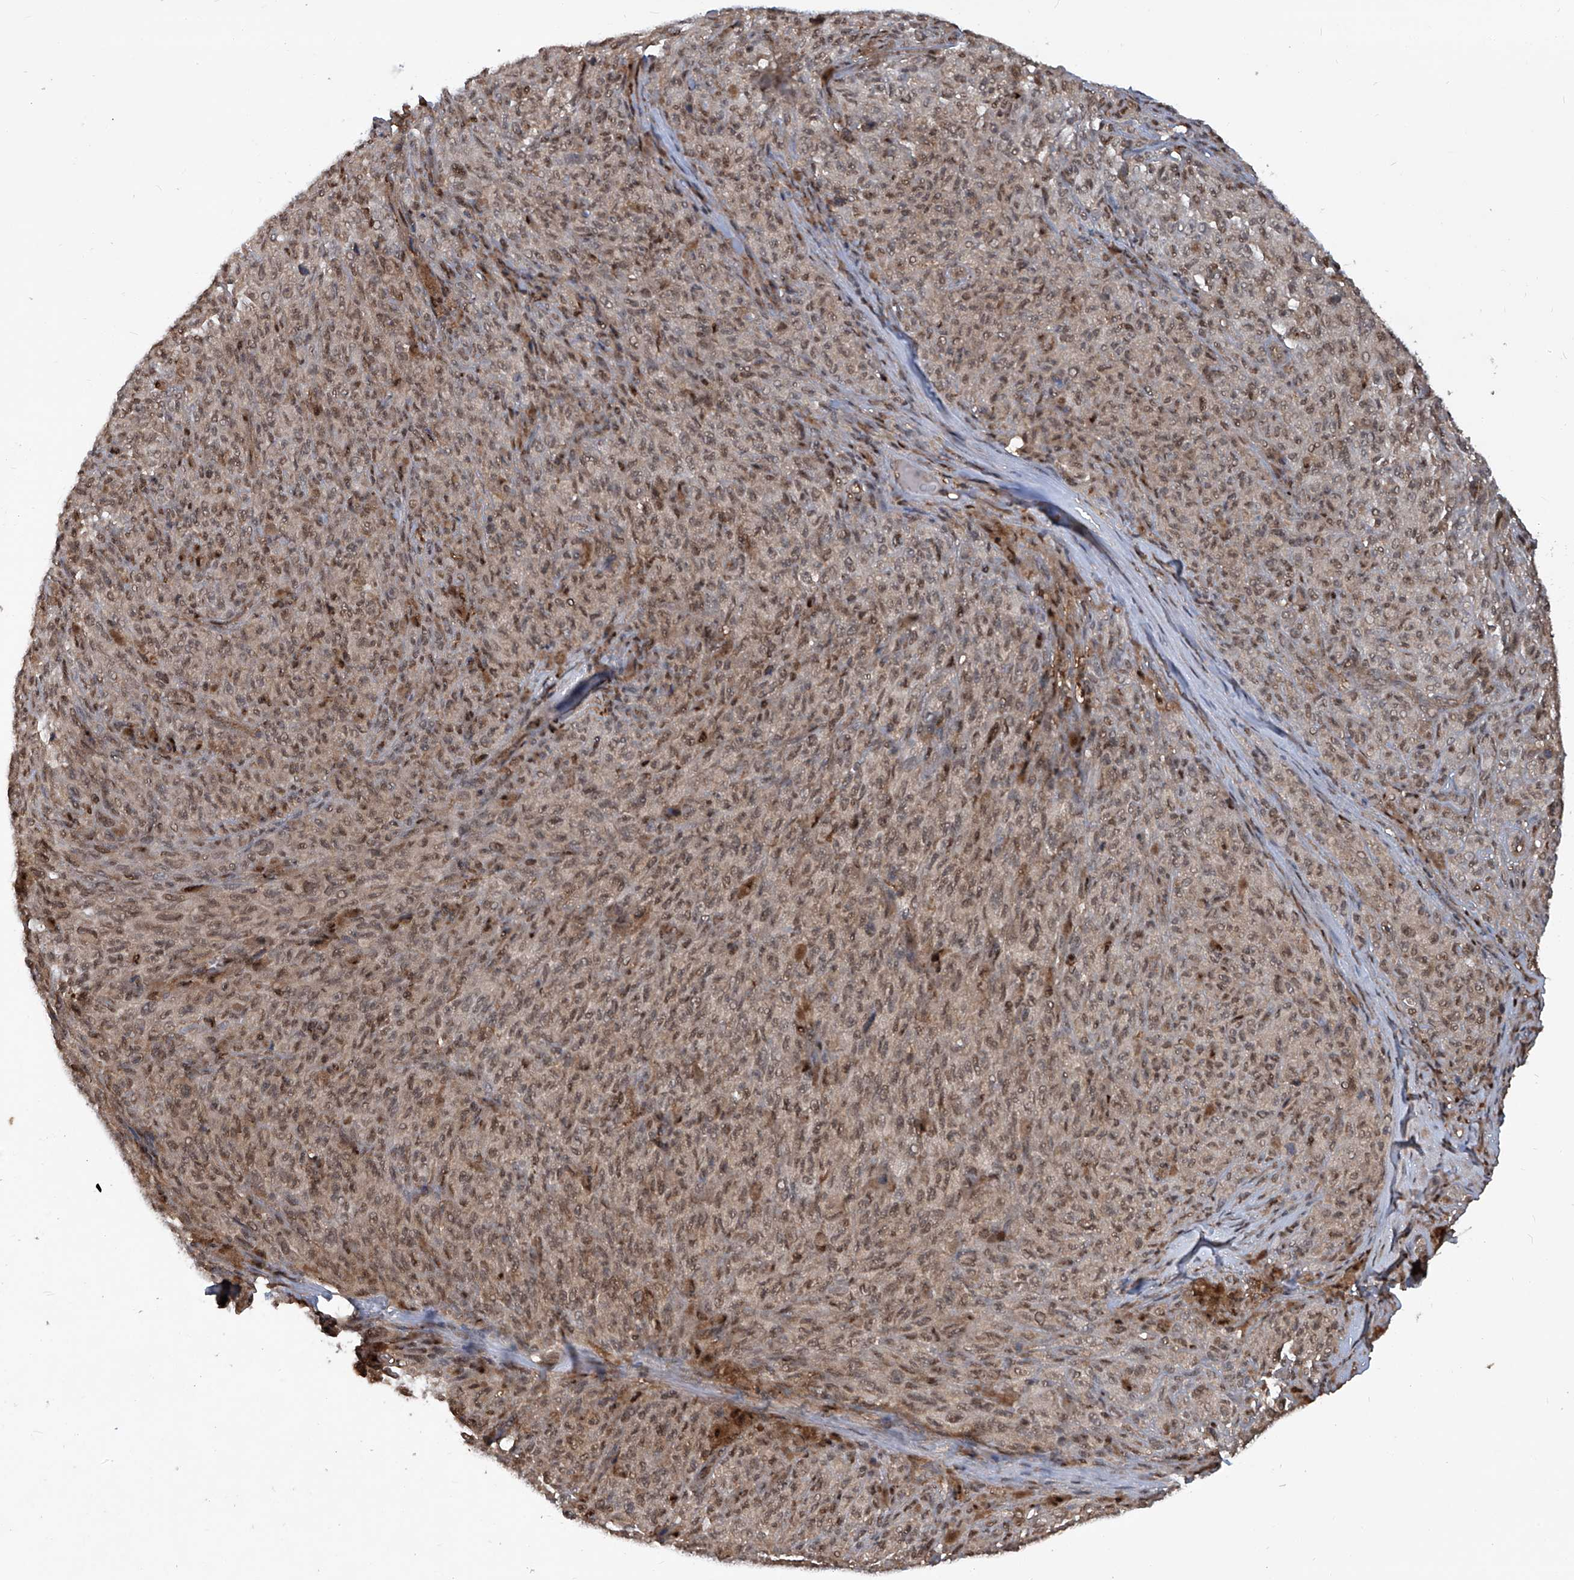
{"staining": {"intensity": "strong", "quantity": ">75%", "location": "cytoplasmic/membranous,nuclear"}, "tissue": "melanoma", "cell_type": "Tumor cells", "image_type": "cancer", "snomed": [{"axis": "morphology", "description": "Malignant melanoma, NOS"}, {"axis": "topography", "description": "Skin"}], "caption": "Human malignant melanoma stained with a protein marker exhibits strong staining in tumor cells.", "gene": "PSMB1", "patient": {"sex": "female", "age": 82}}